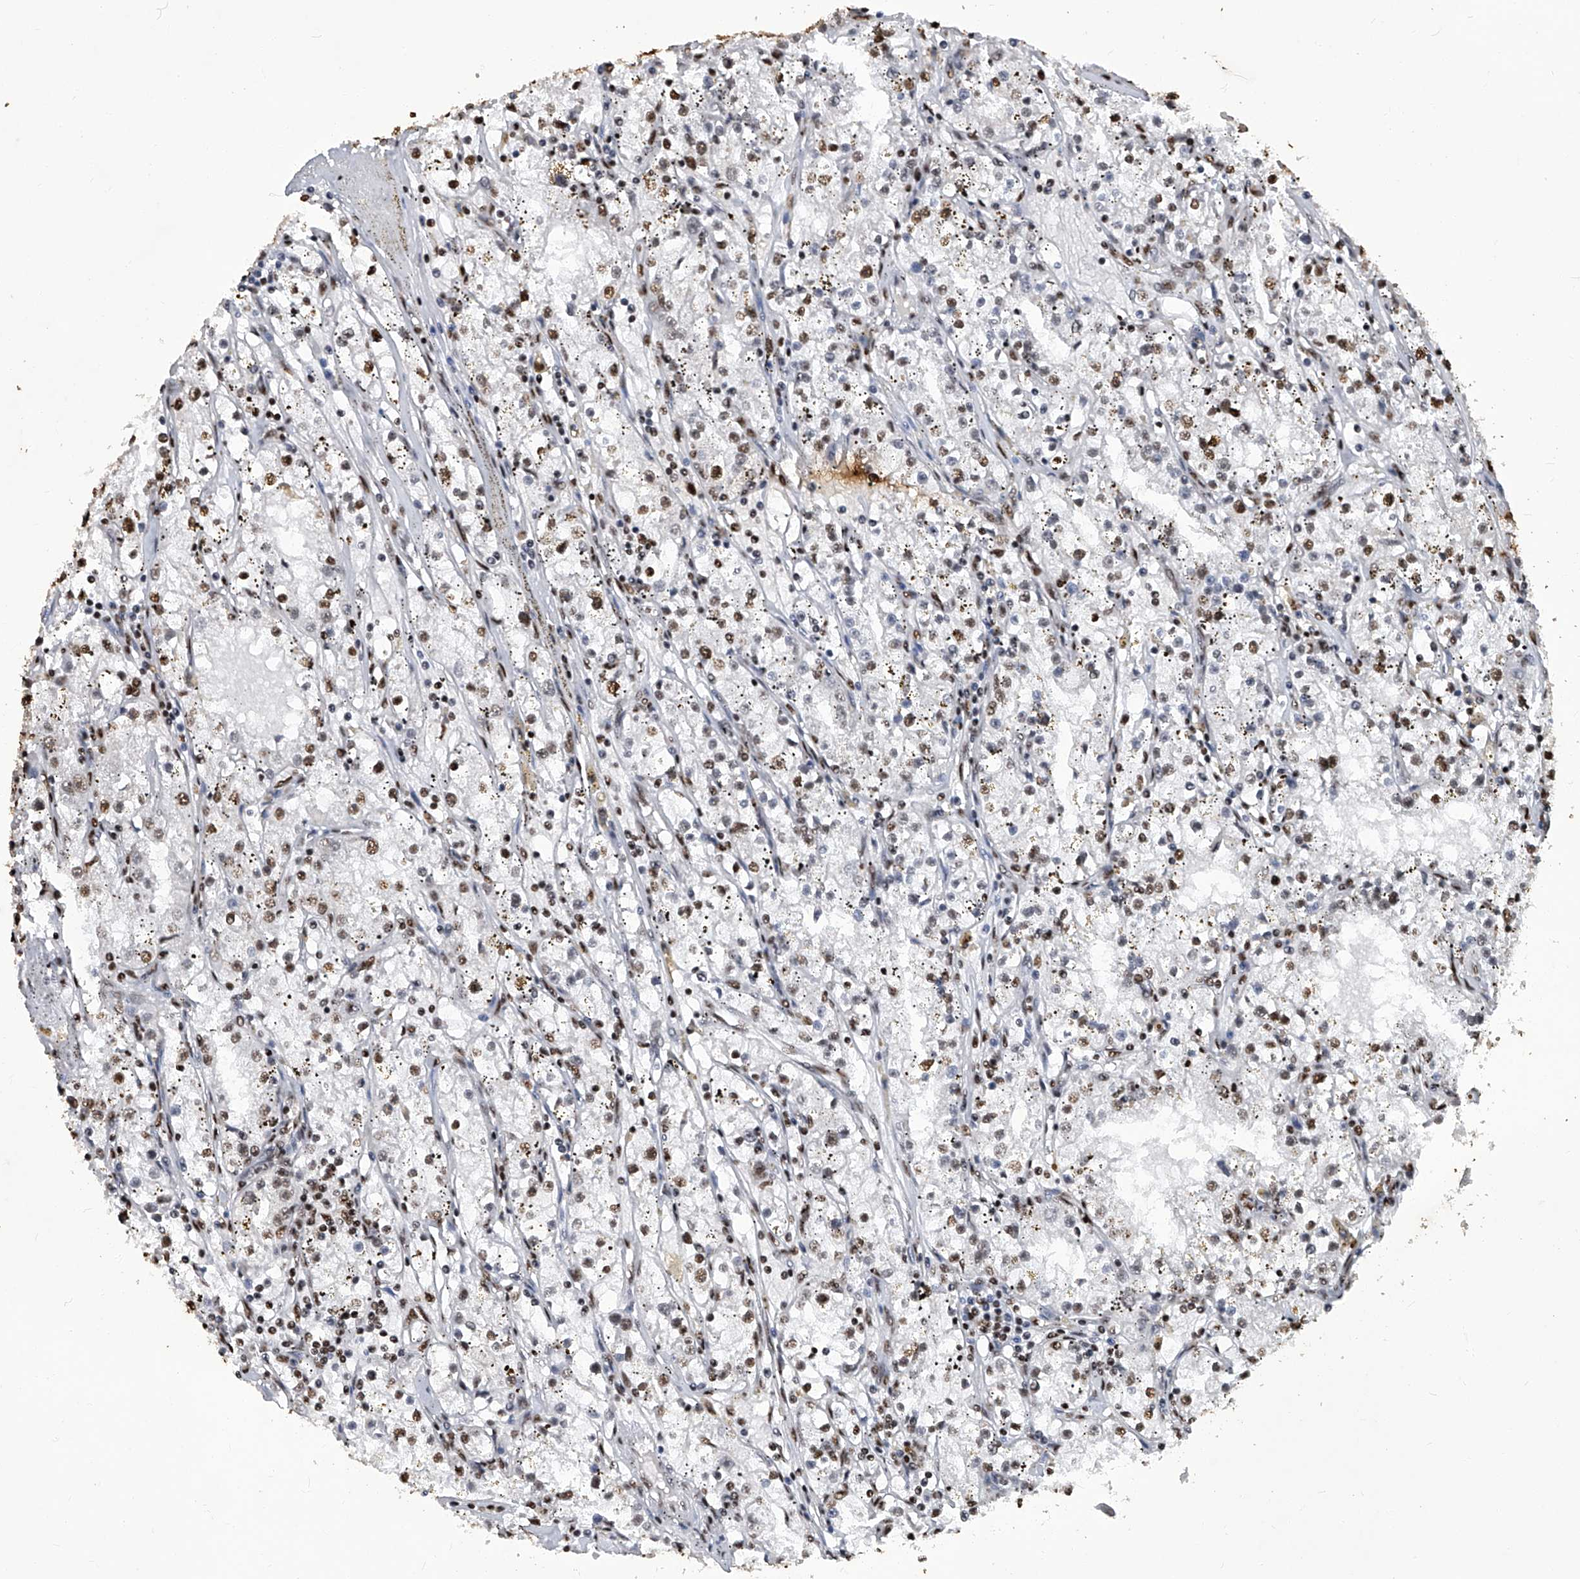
{"staining": {"intensity": "moderate", "quantity": ">75%", "location": "nuclear"}, "tissue": "renal cancer", "cell_type": "Tumor cells", "image_type": "cancer", "snomed": [{"axis": "morphology", "description": "Adenocarcinoma, NOS"}, {"axis": "topography", "description": "Kidney"}], "caption": "Human renal cancer stained with a protein marker demonstrates moderate staining in tumor cells.", "gene": "HBP1", "patient": {"sex": "male", "age": 56}}